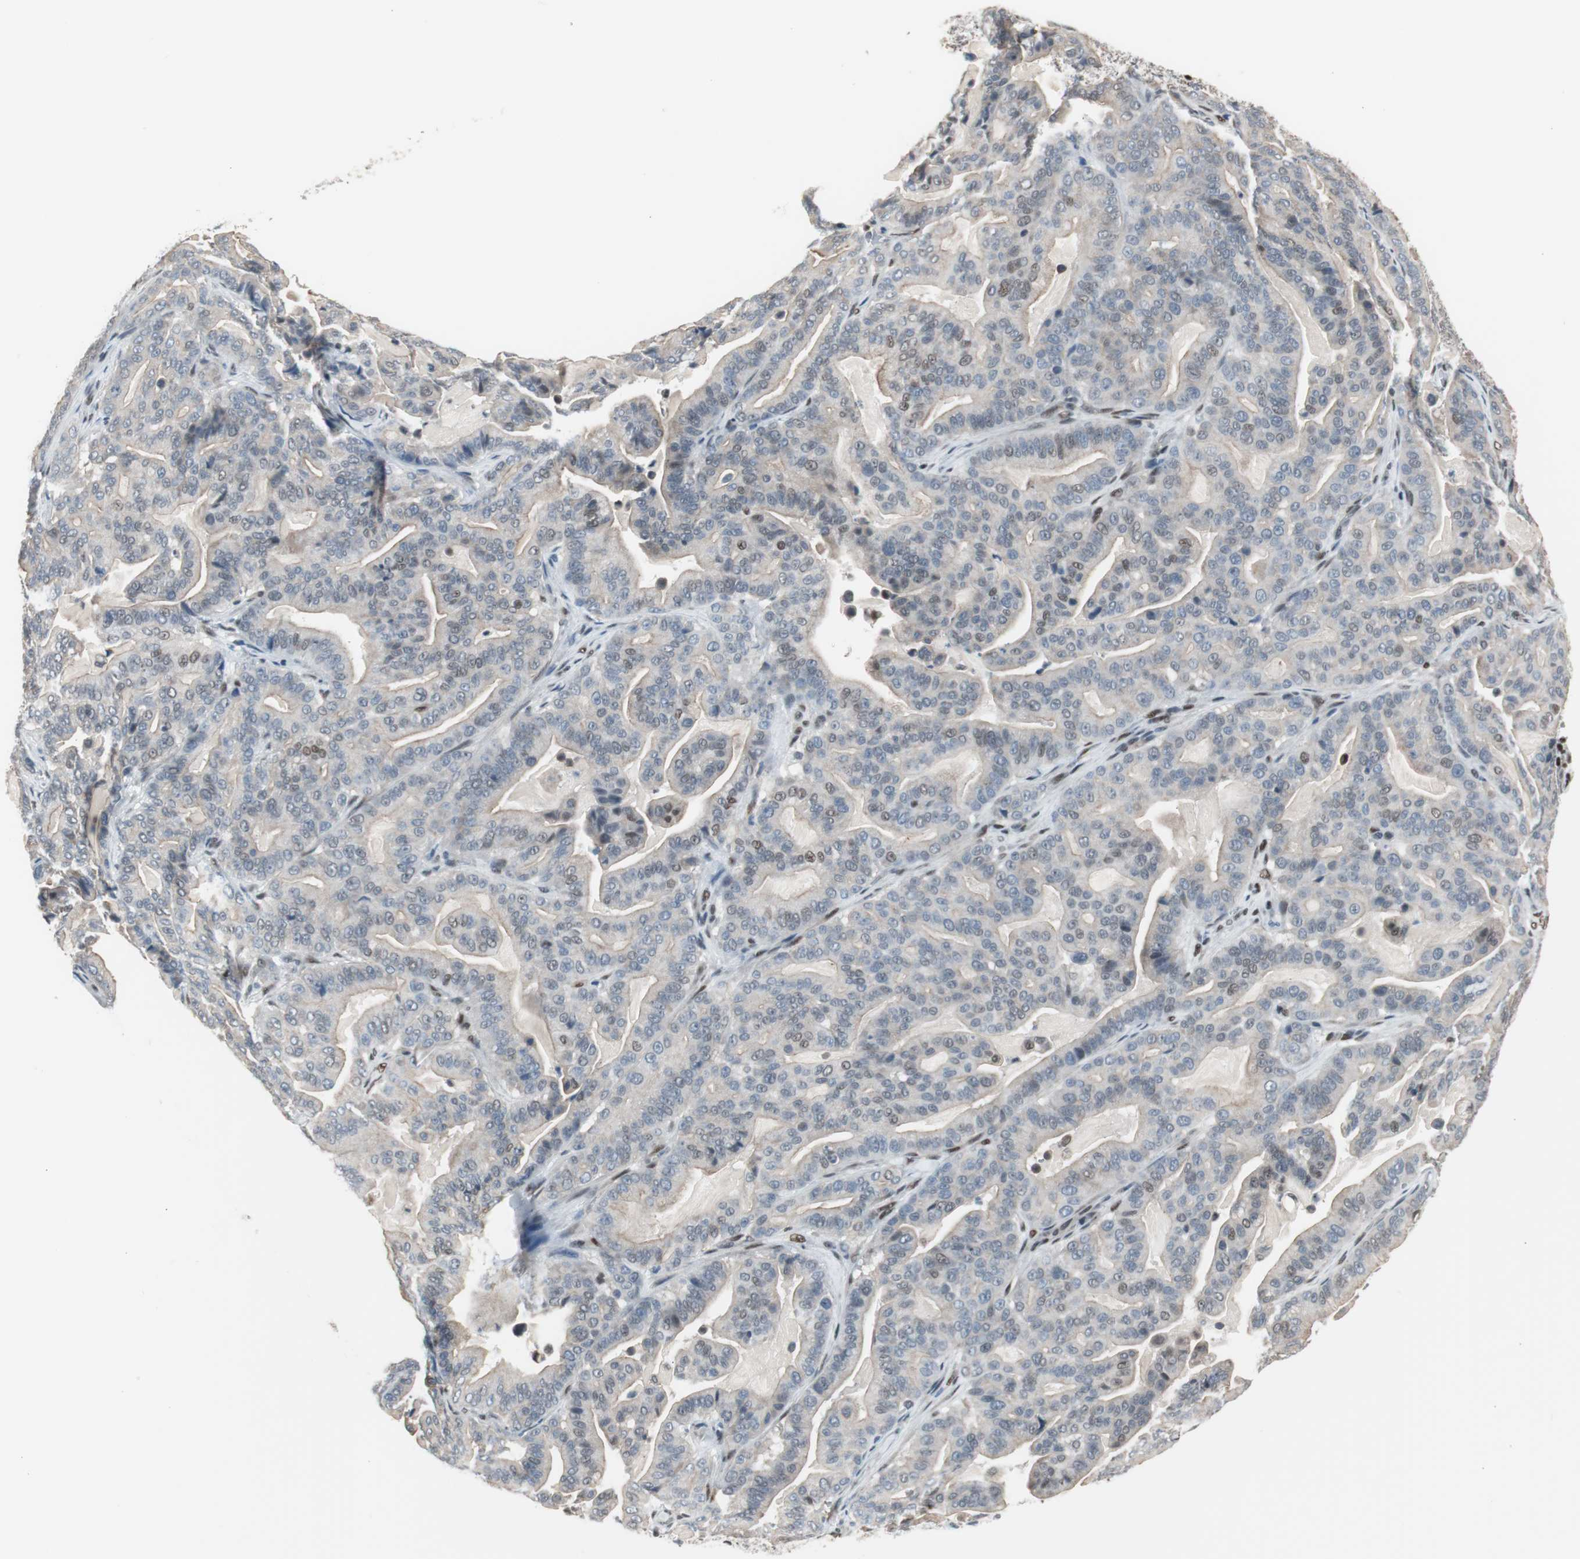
{"staining": {"intensity": "weak", "quantity": "25%-75%", "location": "cytoplasmic/membranous,nuclear"}, "tissue": "pancreatic cancer", "cell_type": "Tumor cells", "image_type": "cancer", "snomed": [{"axis": "morphology", "description": "Adenocarcinoma, NOS"}, {"axis": "topography", "description": "Pancreas"}], "caption": "The image shows staining of adenocarcinoma (pancreatic), revealing weak cytoplasmic/membranous and nuclear protein staining (brown color) within tumor cells.", "gene": "PML", "patient": {"sex": "male", "age": 63}}